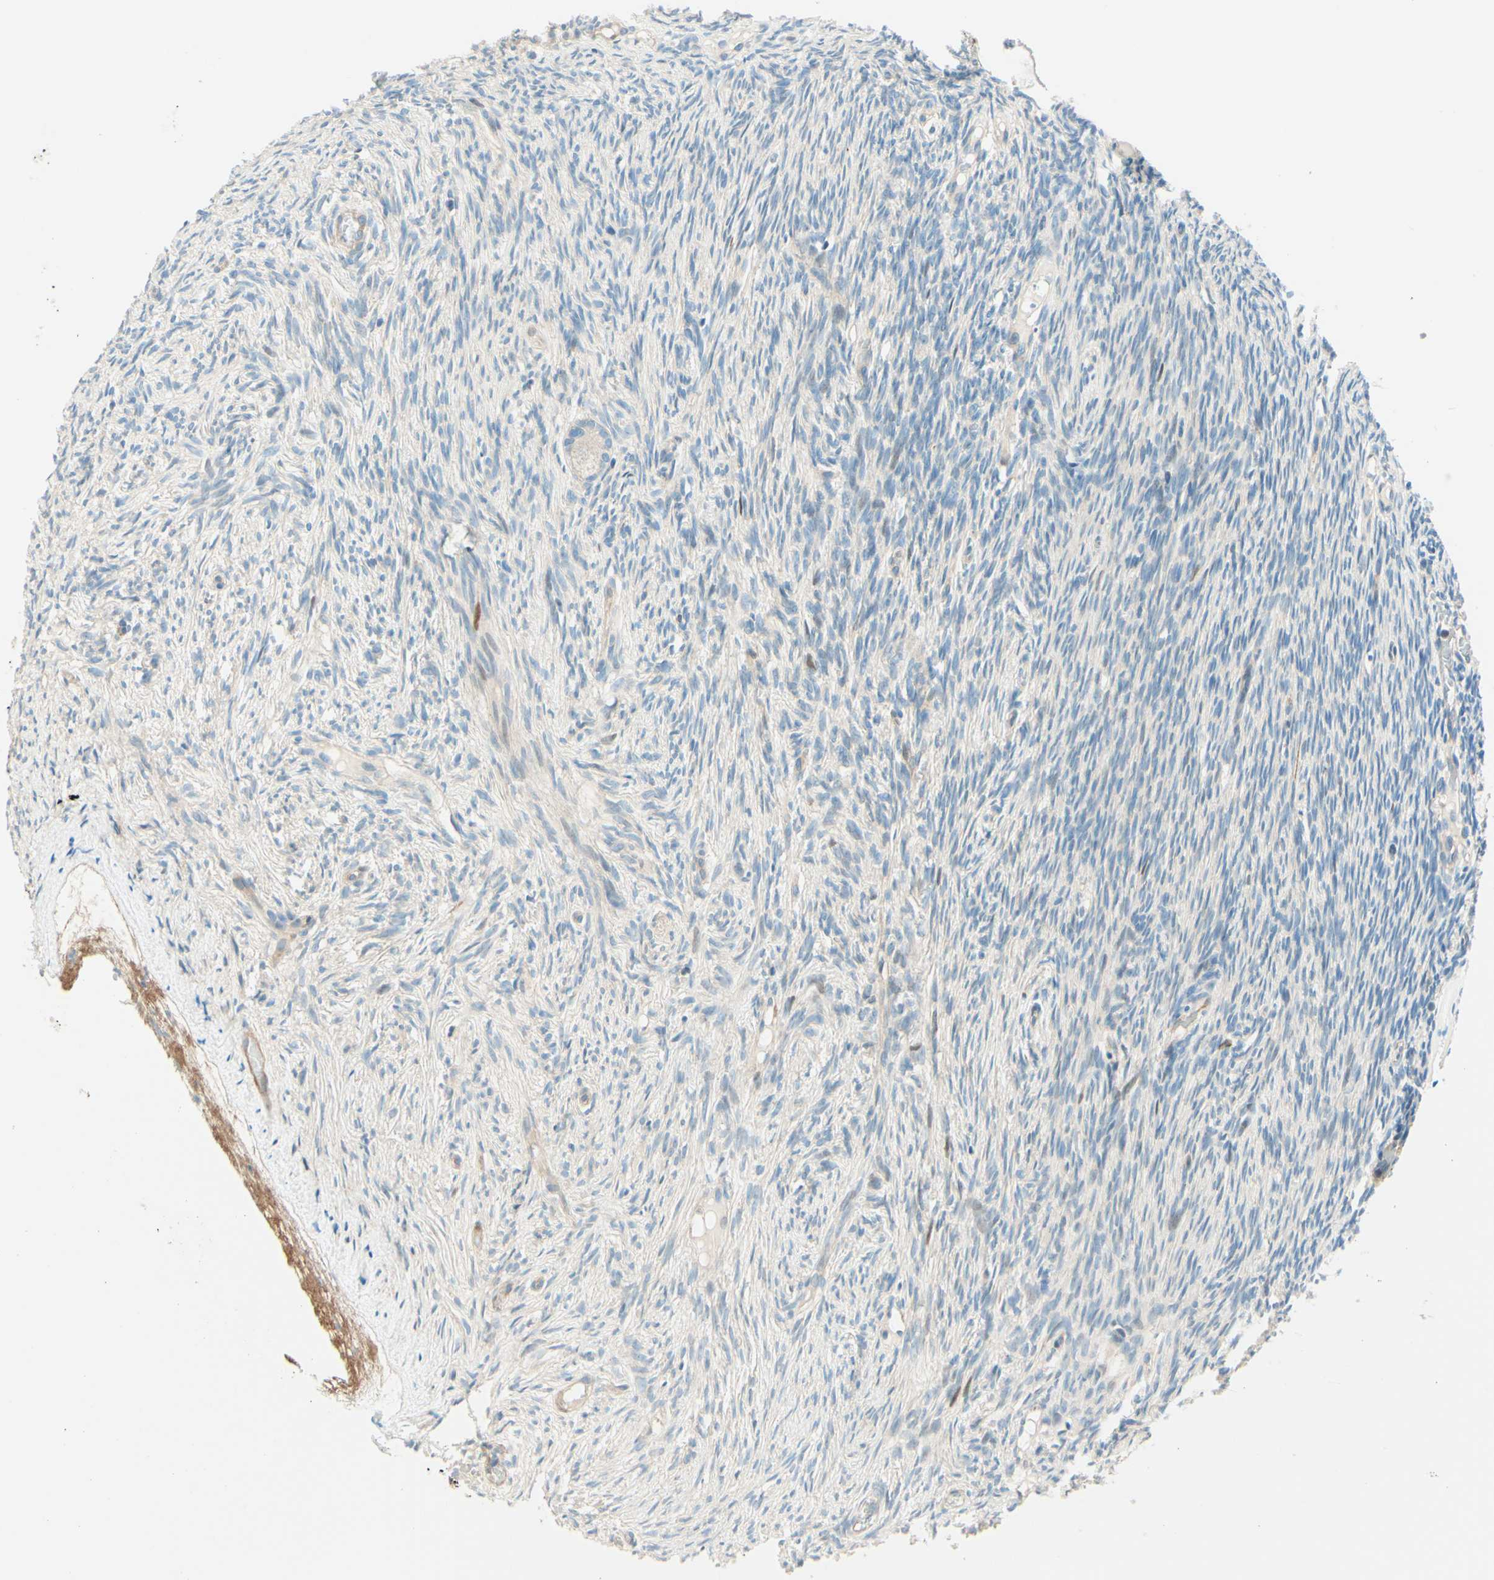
{"staining": {"intensity": "negative", "quantity": "none", "location": "none"}, "tissue": "ovary", "cell_type": "Ovarian stroma cells", "image_type": "normal", "snomed": [{"axis": "morphology", "description": "Normal tissue, NOS"}, {"axis": "topography", "description": "Ovary"}], "caption": "Immunohistochemistry photomicrograph of normal ovary stained for a protein (brown), which displays no expression in ovarian stroma cells.", "gene": "TAOK2", "patient": {"sex": "female", "age": 33}}